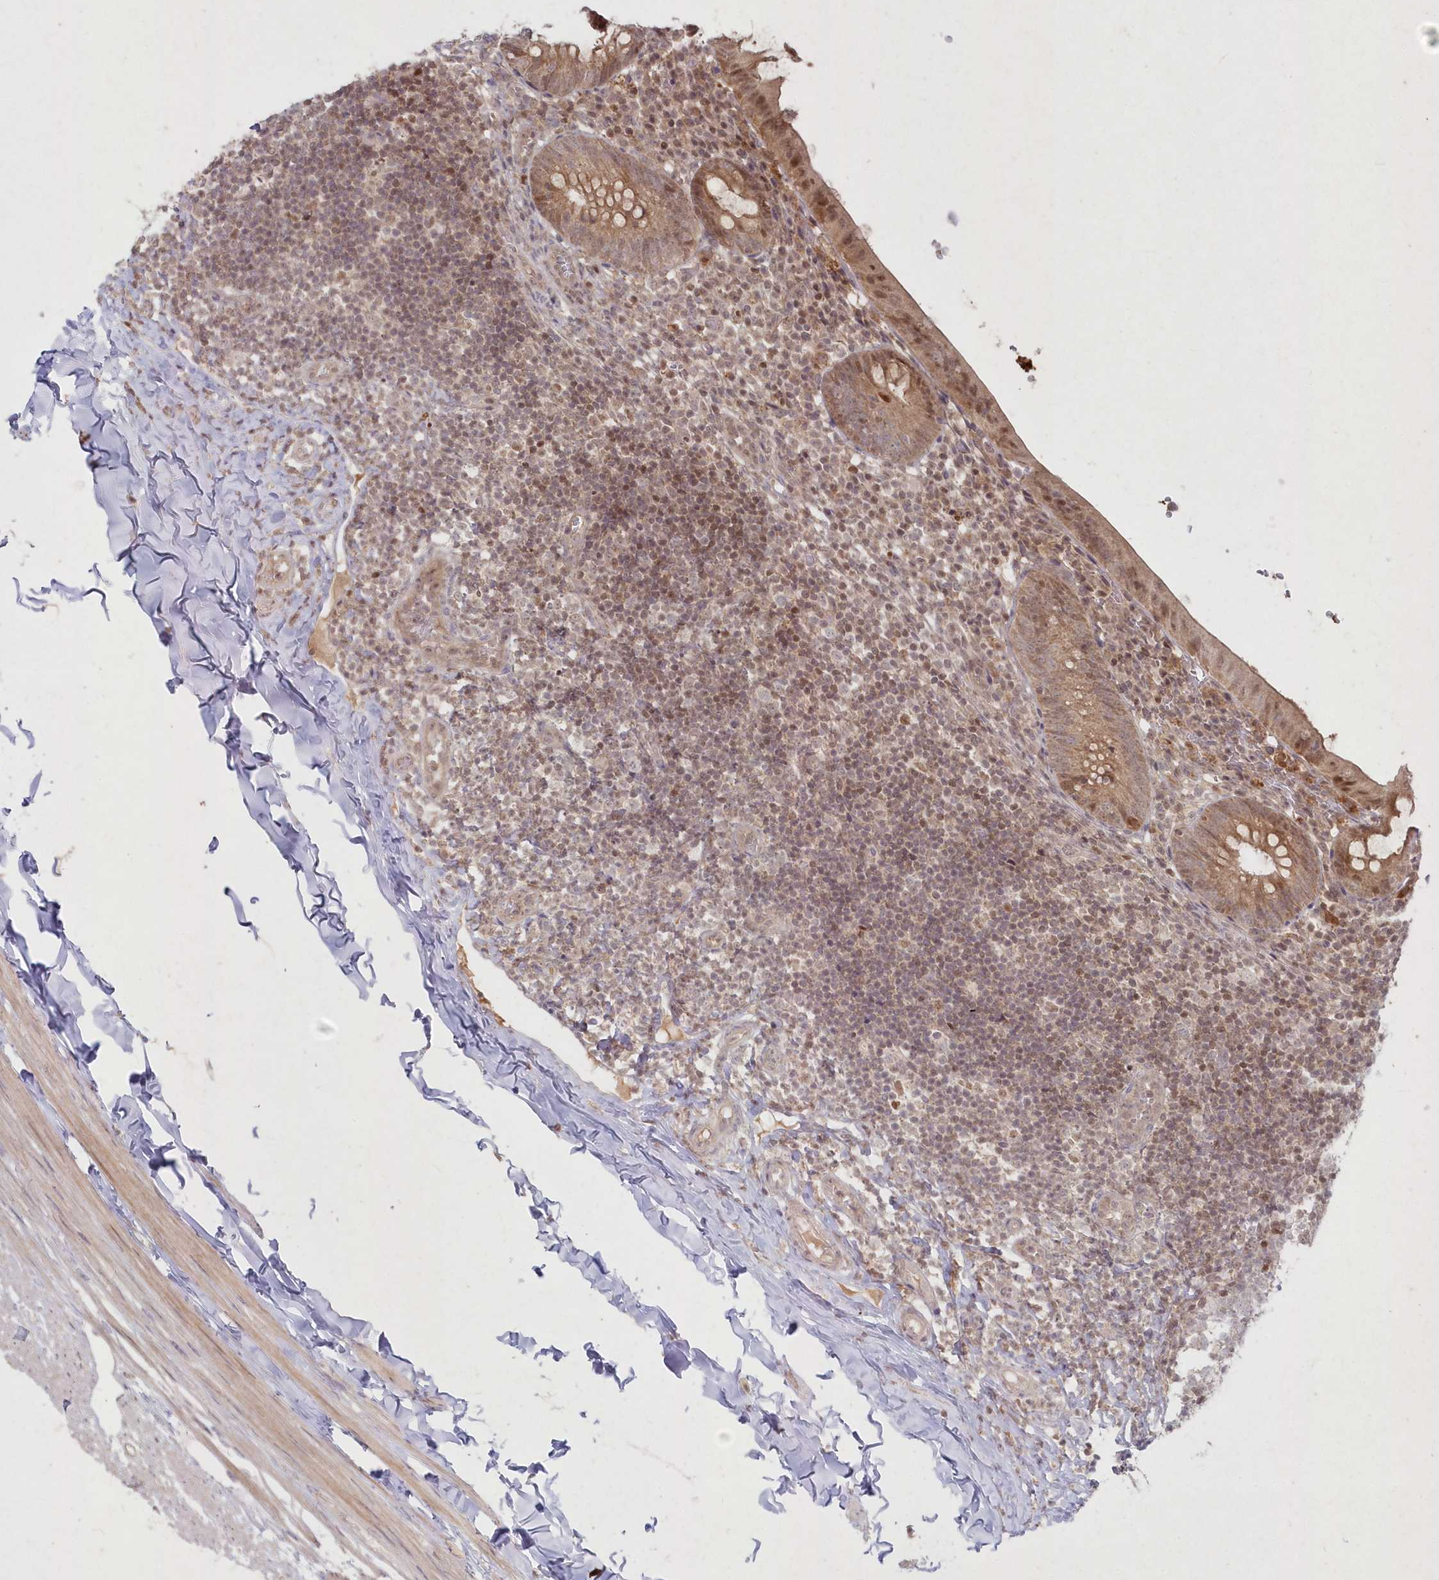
{"staining": {"intensity": "moderate", "quantity": ">75%", "location": "cytoplasmic/membranous,nuclear"}, "tissue": "appendix", "cell_type": "Glandular cells", "image_type": "normal", "snomed": [{"axis": "morphology", "description": "Normal tissue, NOS"}, {"axis": "topography", "description": "Appendix"}], "caption": "Moderate cytoplasmic/membranous,nuclear staining is appreciated in approximately >75% of glandular cells in unremarkable appendix. Using DAB (3,3'-diaminobenzidine) (brown) and hematoxylin (blue) stains, captured at high magnification using brightfield microscopy.", "gene": "ASCC1", "patient": {"sex": "male", "age": 8}}